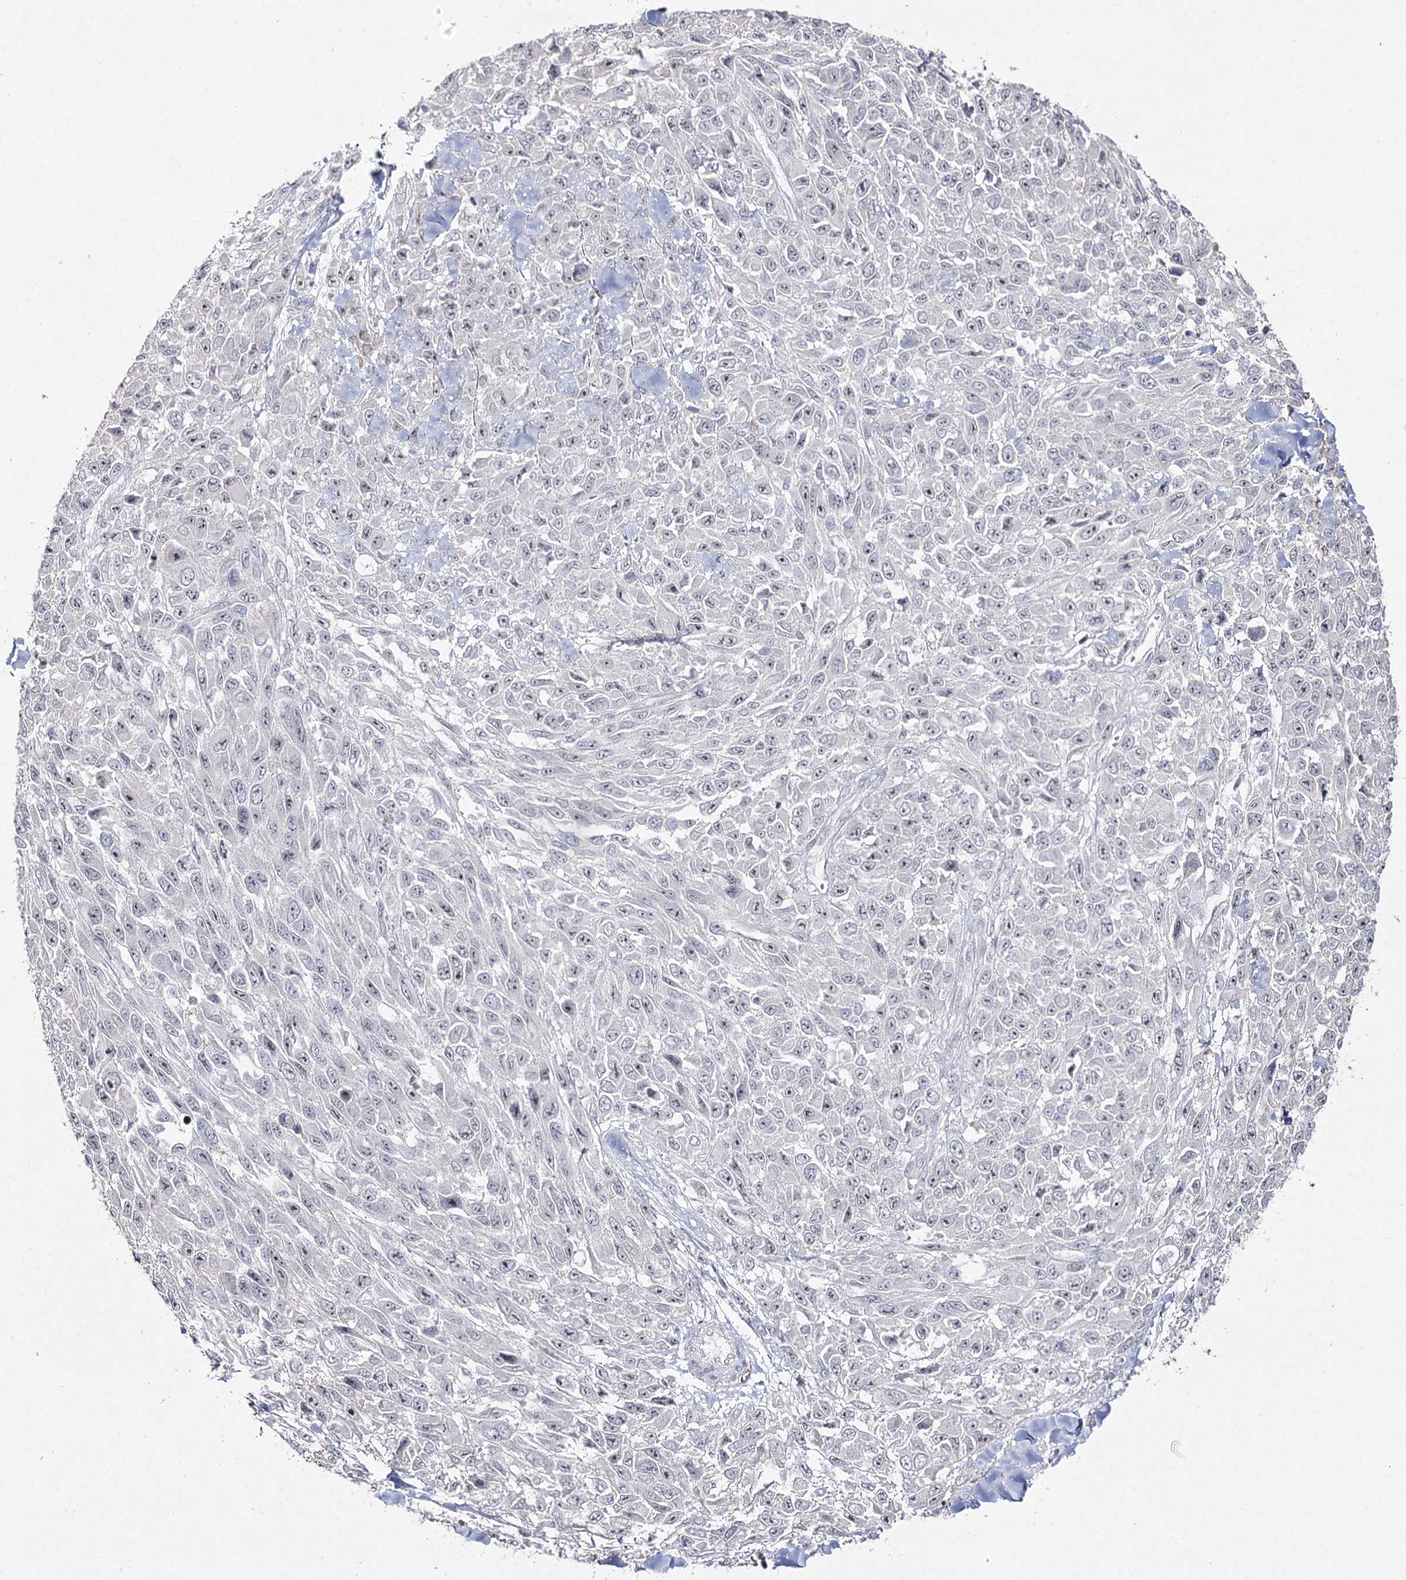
{"staining": {"intensity": "negative", "quantity": "none", "location": "none"}, "tissue": "melanoma", "cell_type": "Tumor cells", "image_type": "cancer", "snomed": [{"axis": "morphology", "description": "Malignant melanoma, NOS"}, {"axis": "topography", "description": "Skin"}], "caption": "DAB (3,3'-diaminobenzidine) immunohistochemical staining of human melanoma shows no significant expression in tumor cells. (DAB IHC visualized using brightfield microscopy, high magnification).", "gene": "DDX50", "patient": {"sex": "female", "age": 96}}